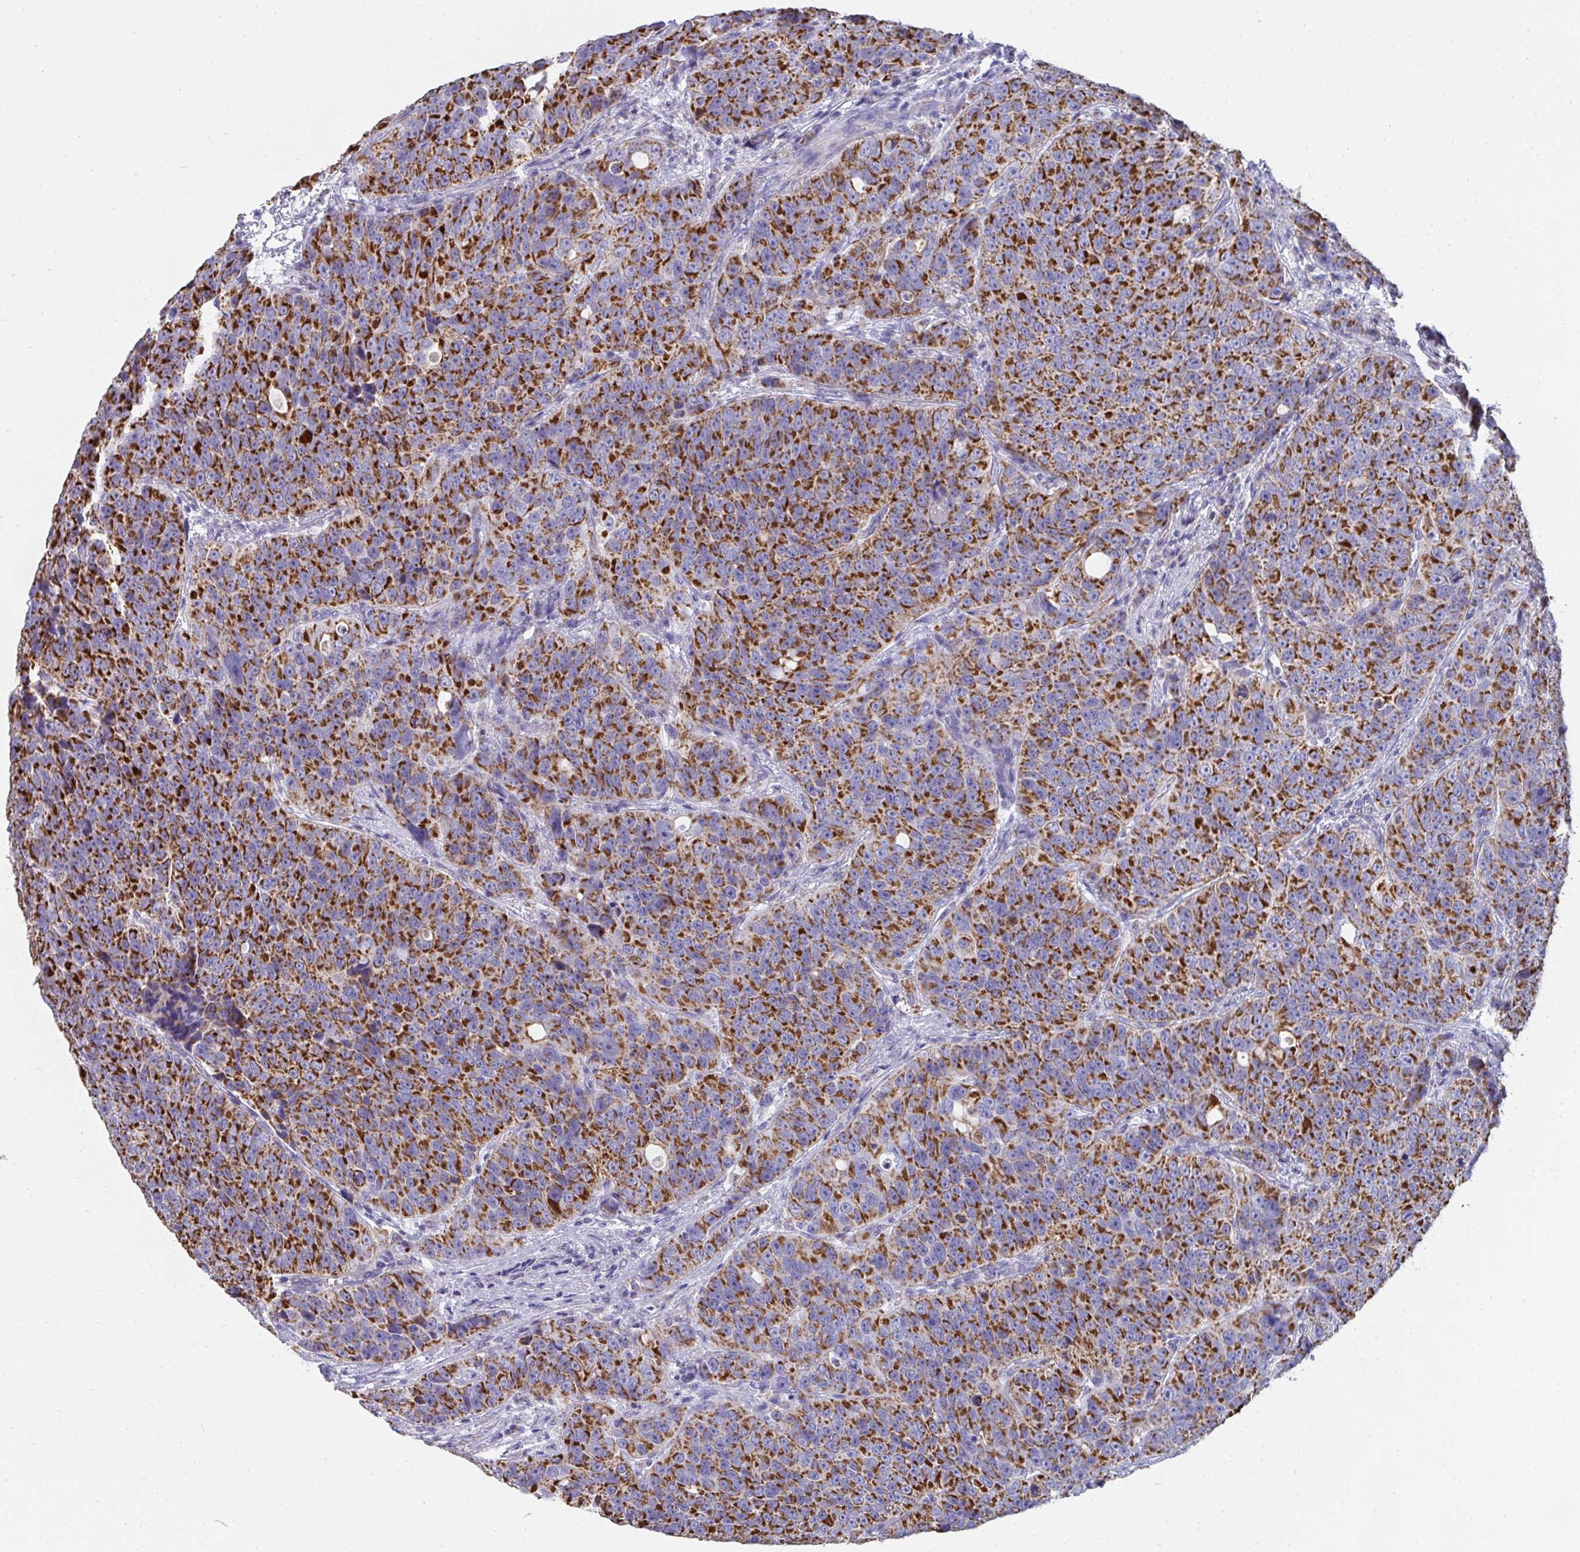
{"staining": {"intensity": "strong", "quantity": ">75%", "location": "cytoplasmic/membranous"}, "tissue": "urothelial cancer", "cell_type": "Tumor cells", "image_type": "cancer", "snomed": [{"axis": "morphology", "description": "Urothelial carcinoma, NOS"}, {"axis": "topography", "description": "Urinary bladder"}], "caption": "Urothelial cancer stained with a brown dye displays strong cytoplasmic/membranous positive expression in approximately >75% of tumor cells.", "gene": "AIFM1", "patient": {"sex": "male", "age": 52}}